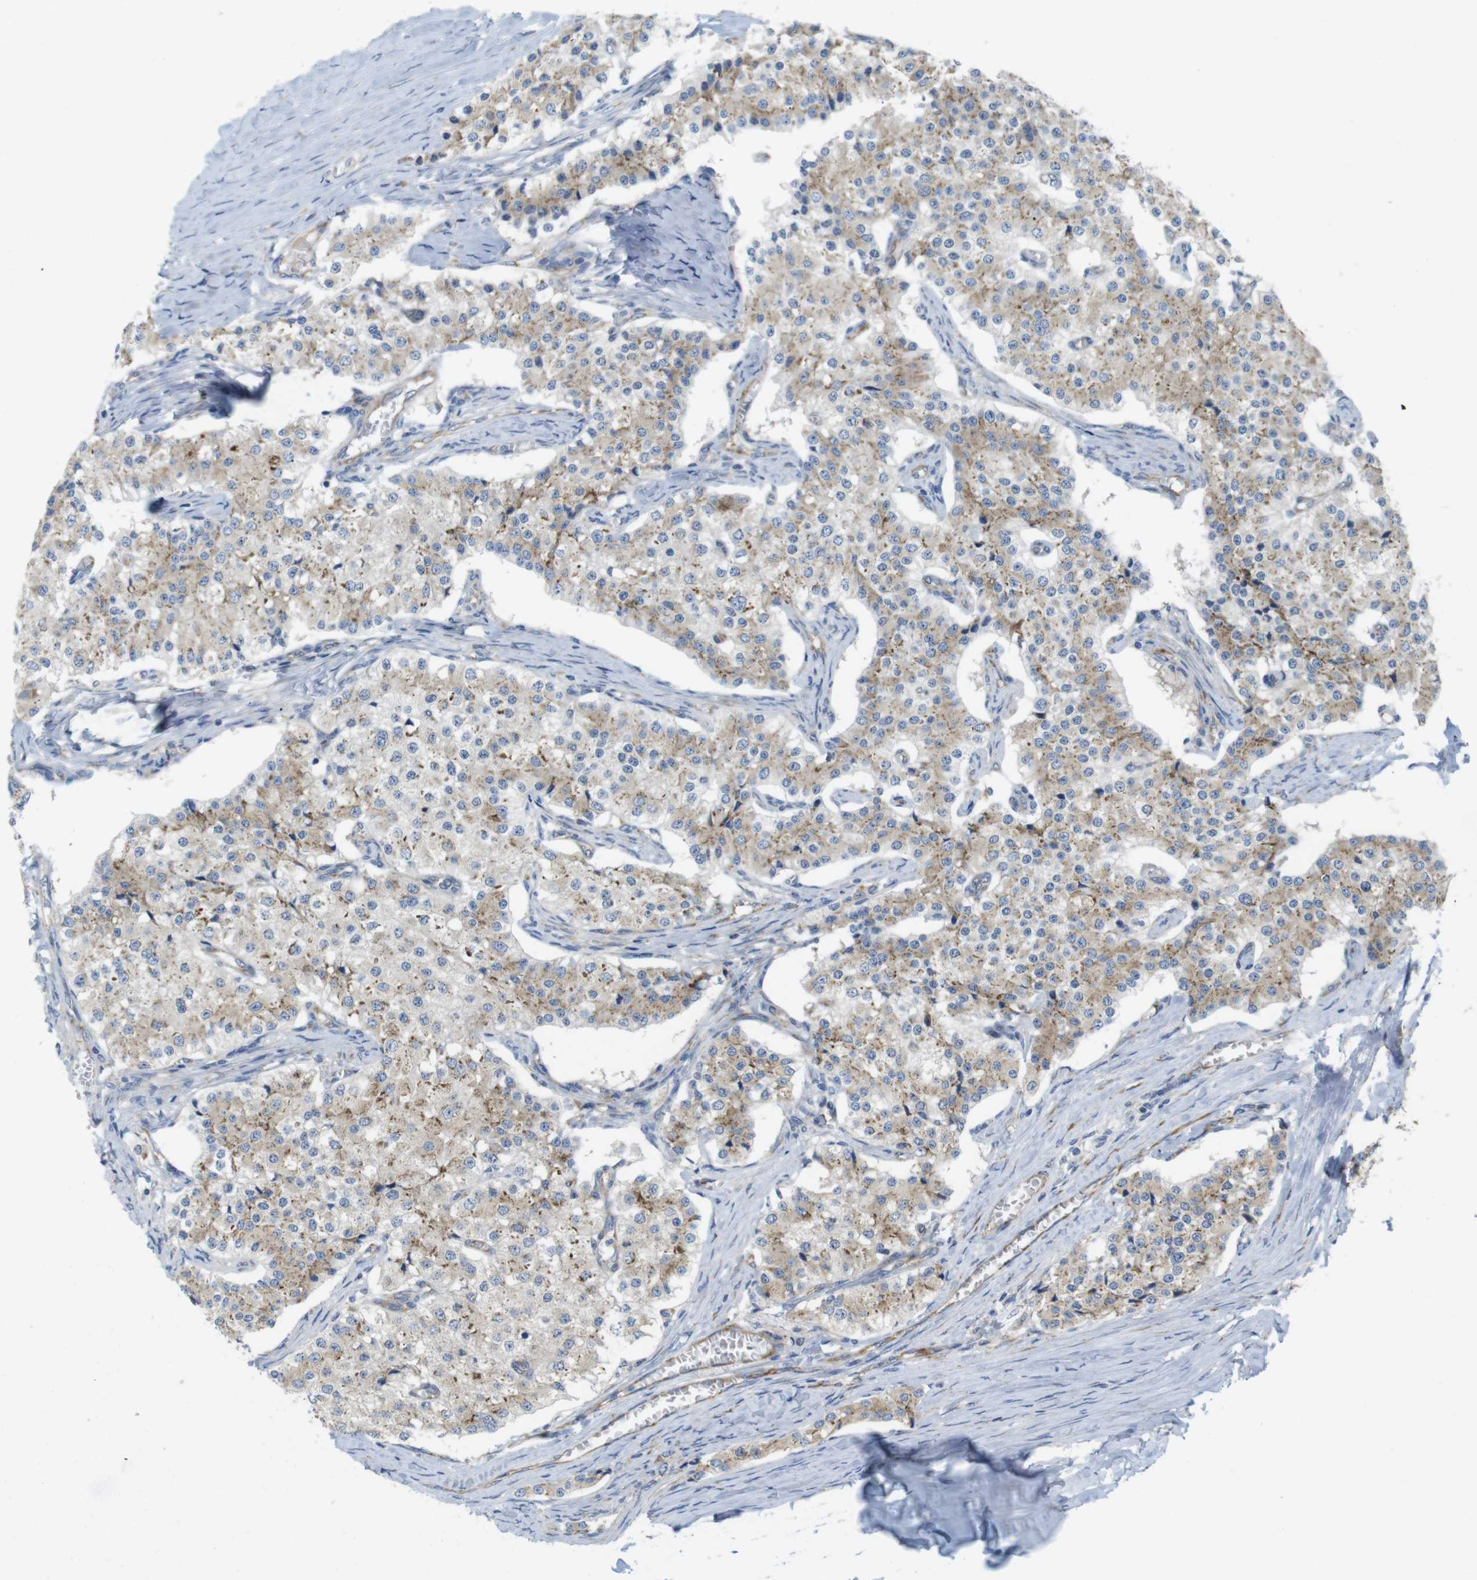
{"staining": {"intensity": "moderate", "quantity": ">75%", "location": "cytoplasmic/membranous"}, "tissue": "carcinoid", "cell_type": "Tumor cells", "image_type": "cancer", "snomed": [{"axis": "morphology", "description": "Carcinoid, malignant, NOS"}, {"axis": "topography", "description": "Colon"}], "caption": "The micrograph displays staining of malignant carcinoid, revealing moderate cytoplasmic/membranous protein expression (brown color) within tumor cells. Nuclei are stained in blue.", "gene": "PCNX2", "patient": {"sex": "female", "age": 52}}